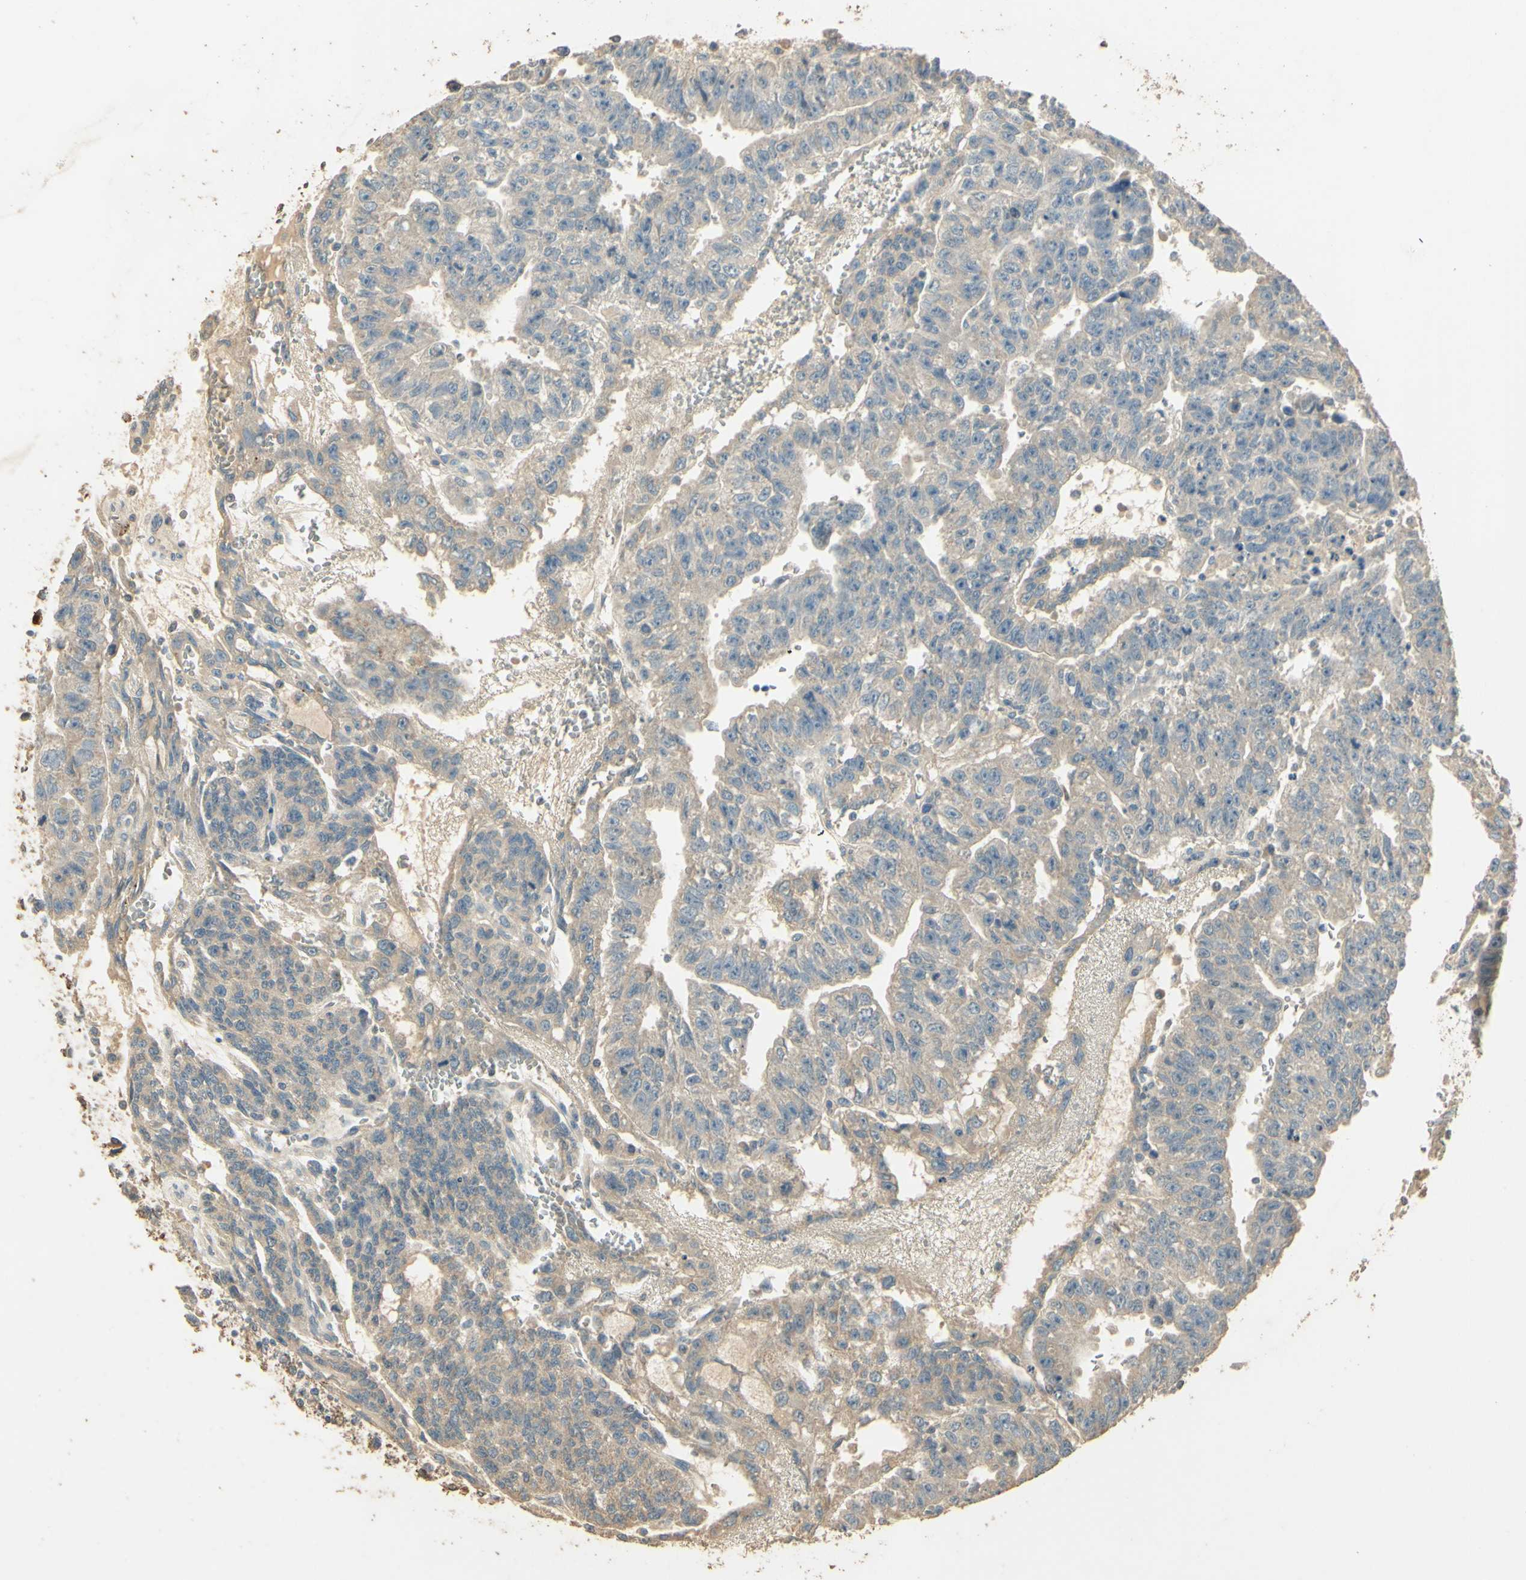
{"staining": {"intensity": "weak", "quantity": "<25%", "location": "cytoplasmic/membranous"}, "tissue": "testis cancer", "cell_type": "Tumor cells", "image_type": "cancer", "snomed": [{"axis": "morphology", "description": "Seminoma, NOS"}, {"axis": "morphology", "description": "Carcinoma, Embryonal, NOS"}, {"axis": "topography", "description": "Testis"}], "caption": "IHC of testis embryonal carcinoma reveals no expression in tumor cells. (DAB immunohistochemistry with hematoxylin counter stain).", "gene": "ARHGEF17", "patient": {"sex": "male", "age": 52}}